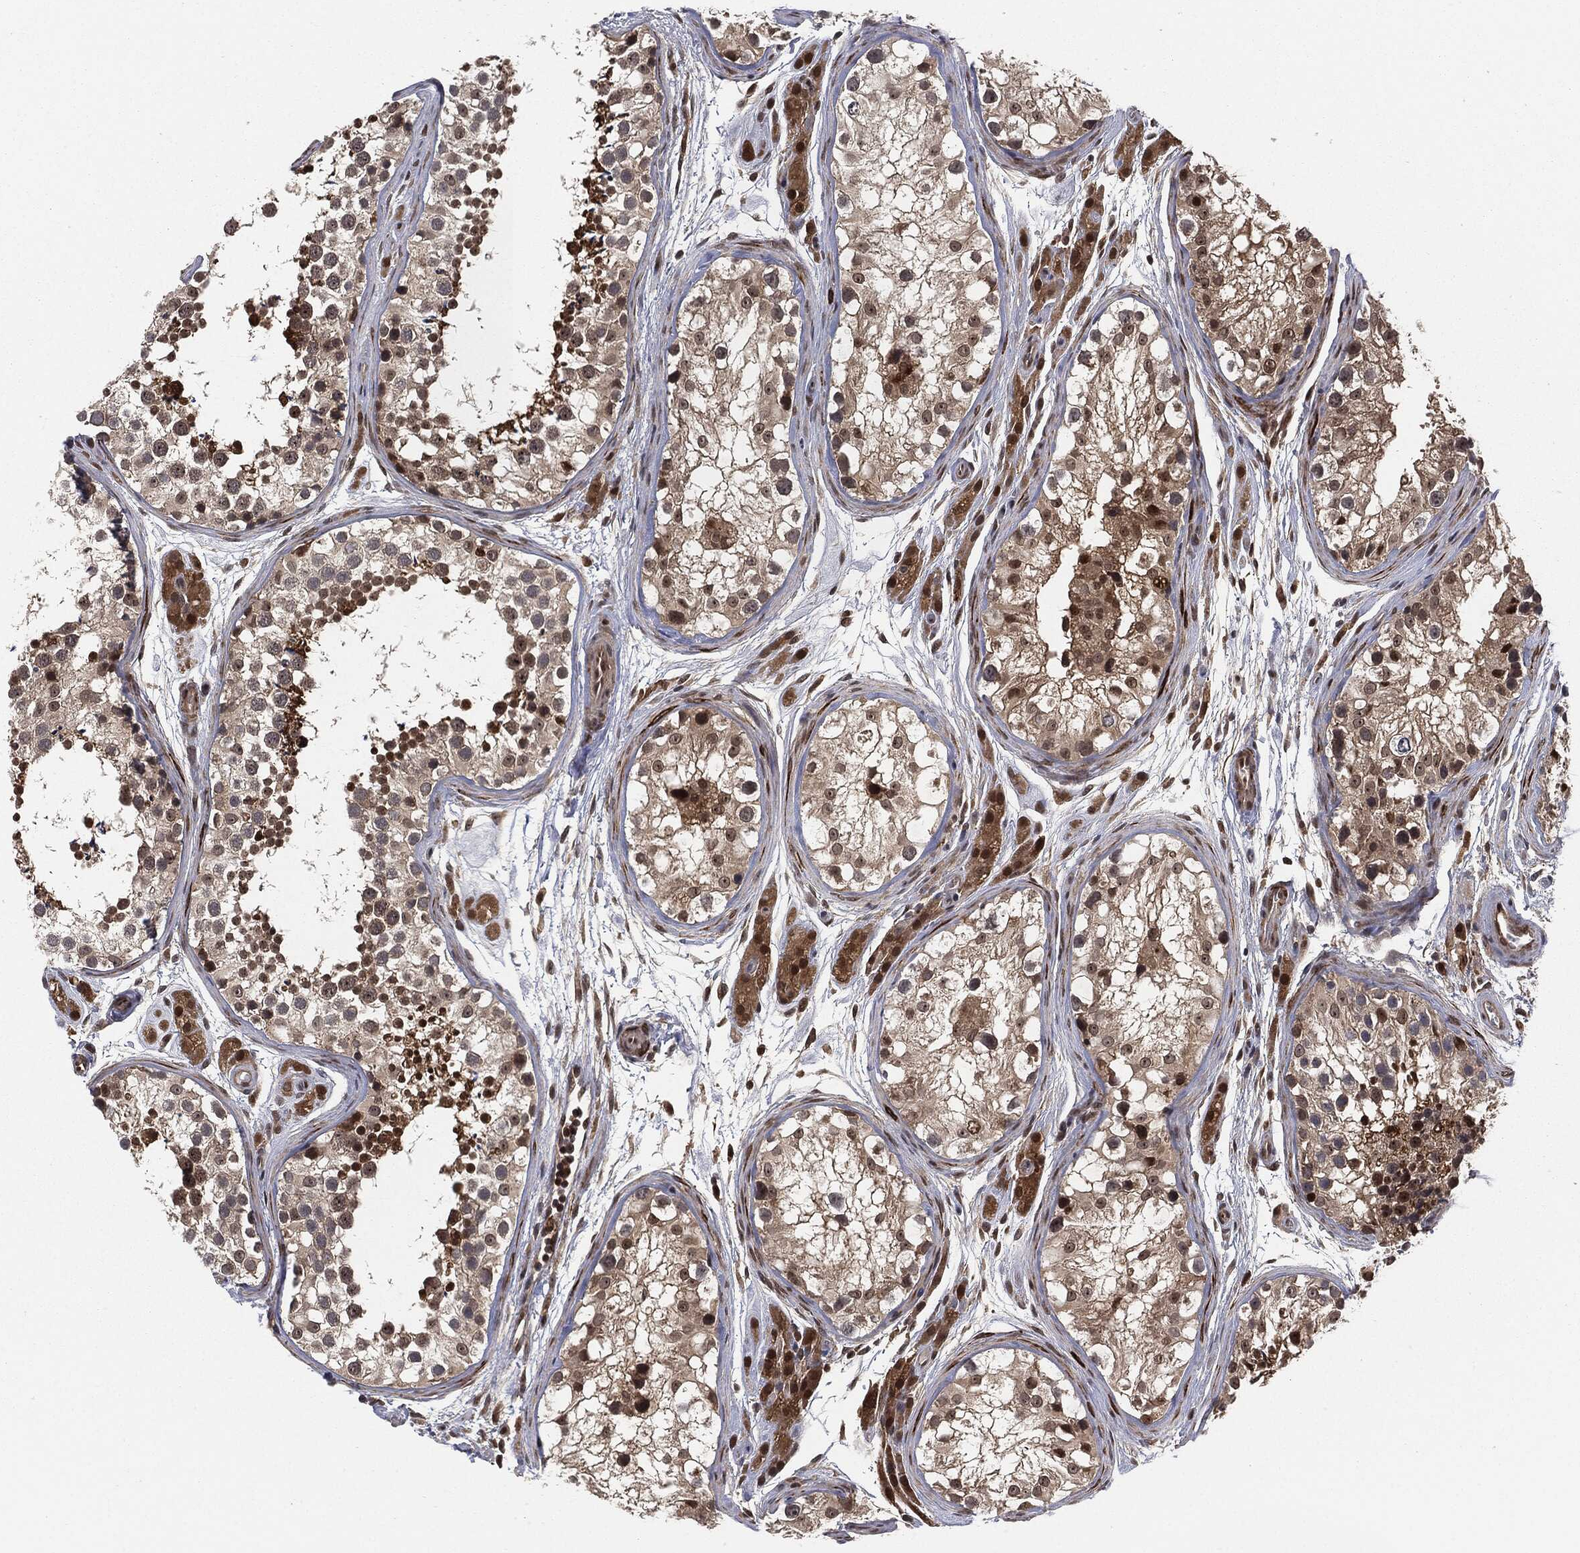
{"staining": {"intensity": "strong", "quantity": "25%-75%", "location": "cytoplasmic/membranous,nuclear"}, "tissue": "testis", "cell_type": "Cells in seminiferous ducts", "image_type": "normal", "snomed": [{"axis": "morphology", "description": "Normal tissue, NOS"}, {"axis": "topography", "description": "Testis"}], "caption": "A brown stain highlights strong cytoplasmic/membranous,nuclear expression of a protein in cells in seminiferous ducts of unremarkable testis. (Brightfield microscopy of DAB IHC at high magnification).", "gene": "CAPRIN2", "patient": {"sex": "male", "age": 31}}